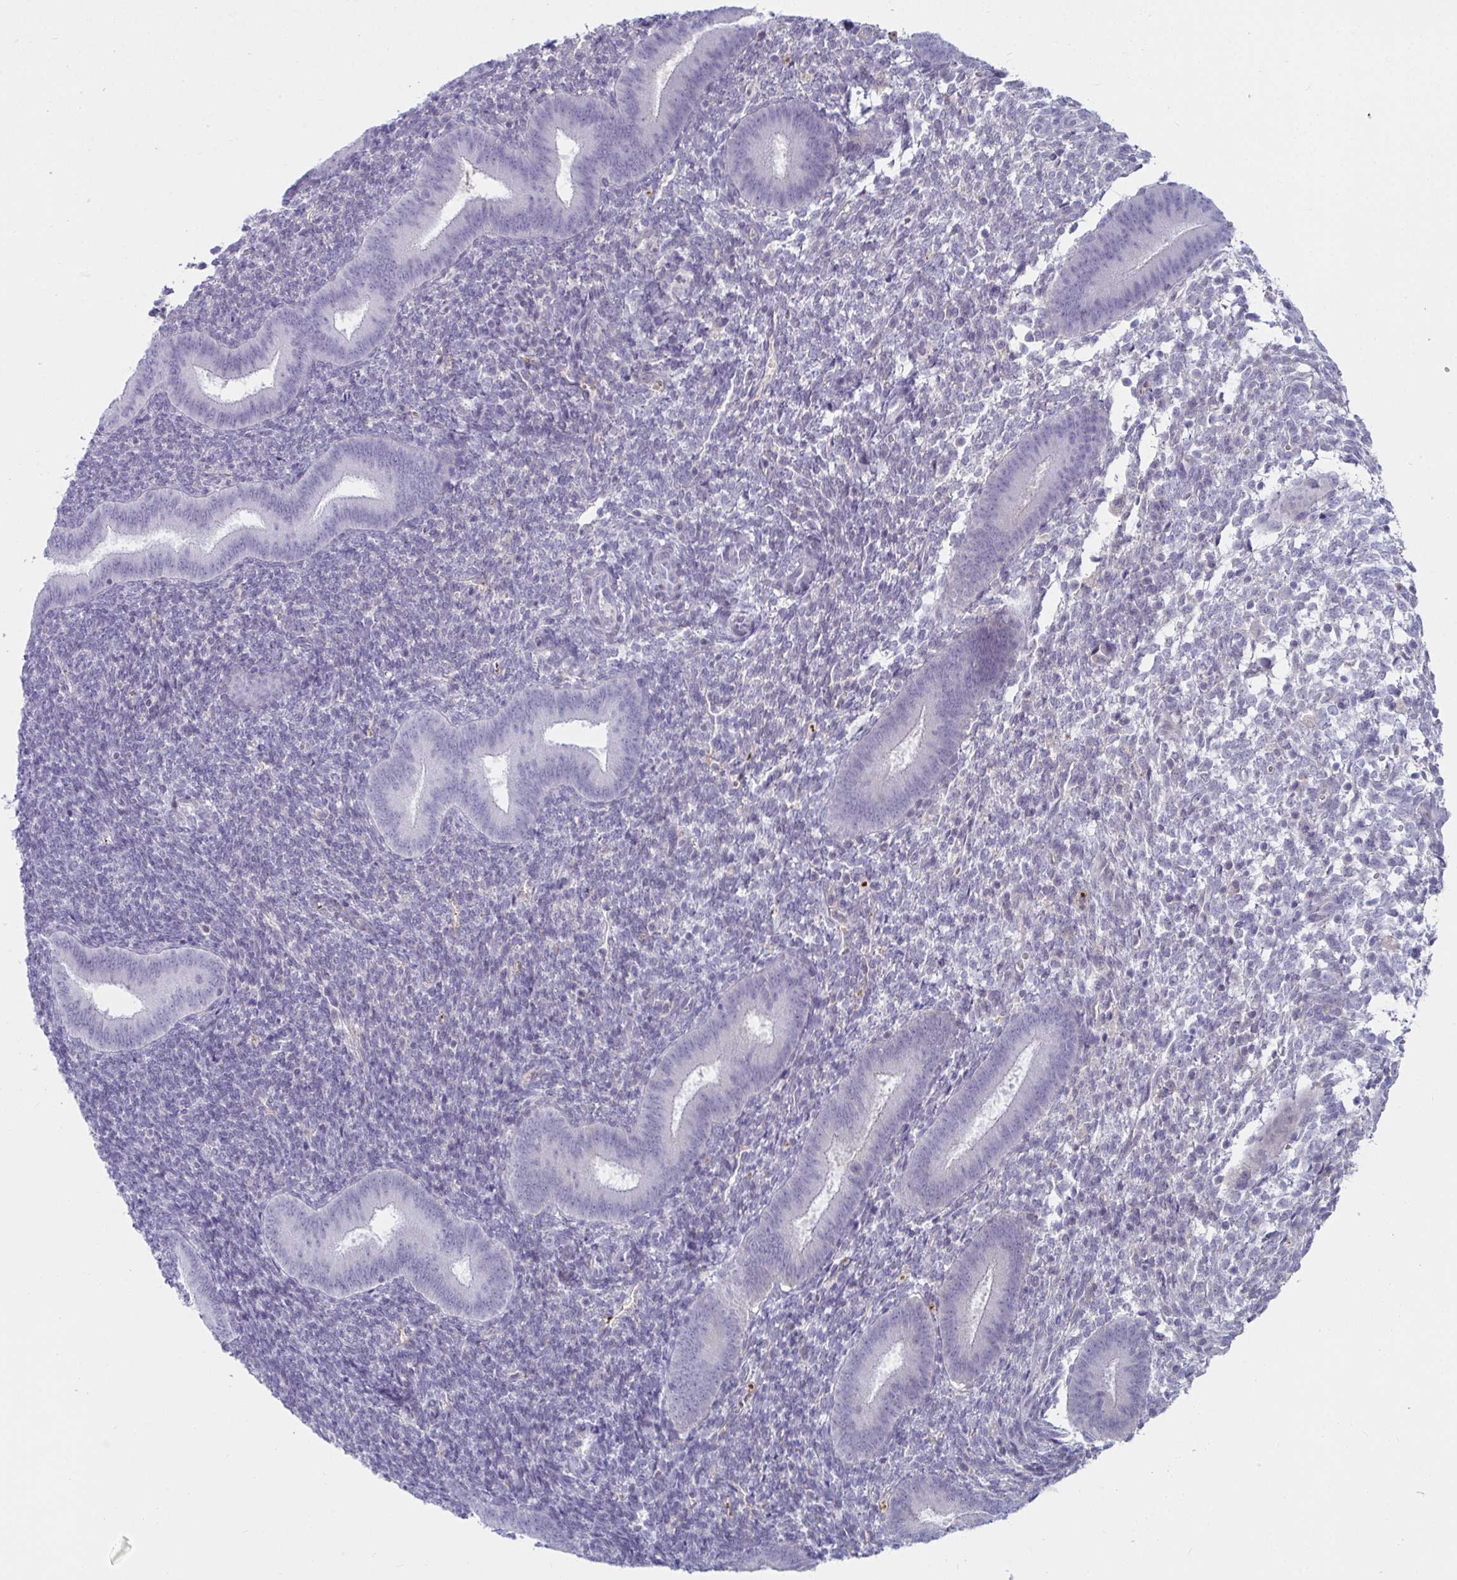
{"staining": {"intensity": "negative", "quantity": "none", "location": "none"}, "tissue": "endometrium", "cell_type": "Cells in endometrial stroma", "image_type": "normal", "snomed": [{"axis": "morphology", "description": "Normal tissue, NOS"}, {"axis": "topography", "description": "Endometrium"}], "caption": "Immunohistochemistry (IHC) photomicrograph of unremarkable endometrium stained for a protein (brown), which displays no positivity in cells in endometrial stroma. (Stains: DAB (3,3'-diaminobenzidine) IHC with hematoxylin counter stain, Microscopy: brightfield microscopy at high magnification).", "gene": "NPY", "patient": {"sex": "female", "age": 25}}